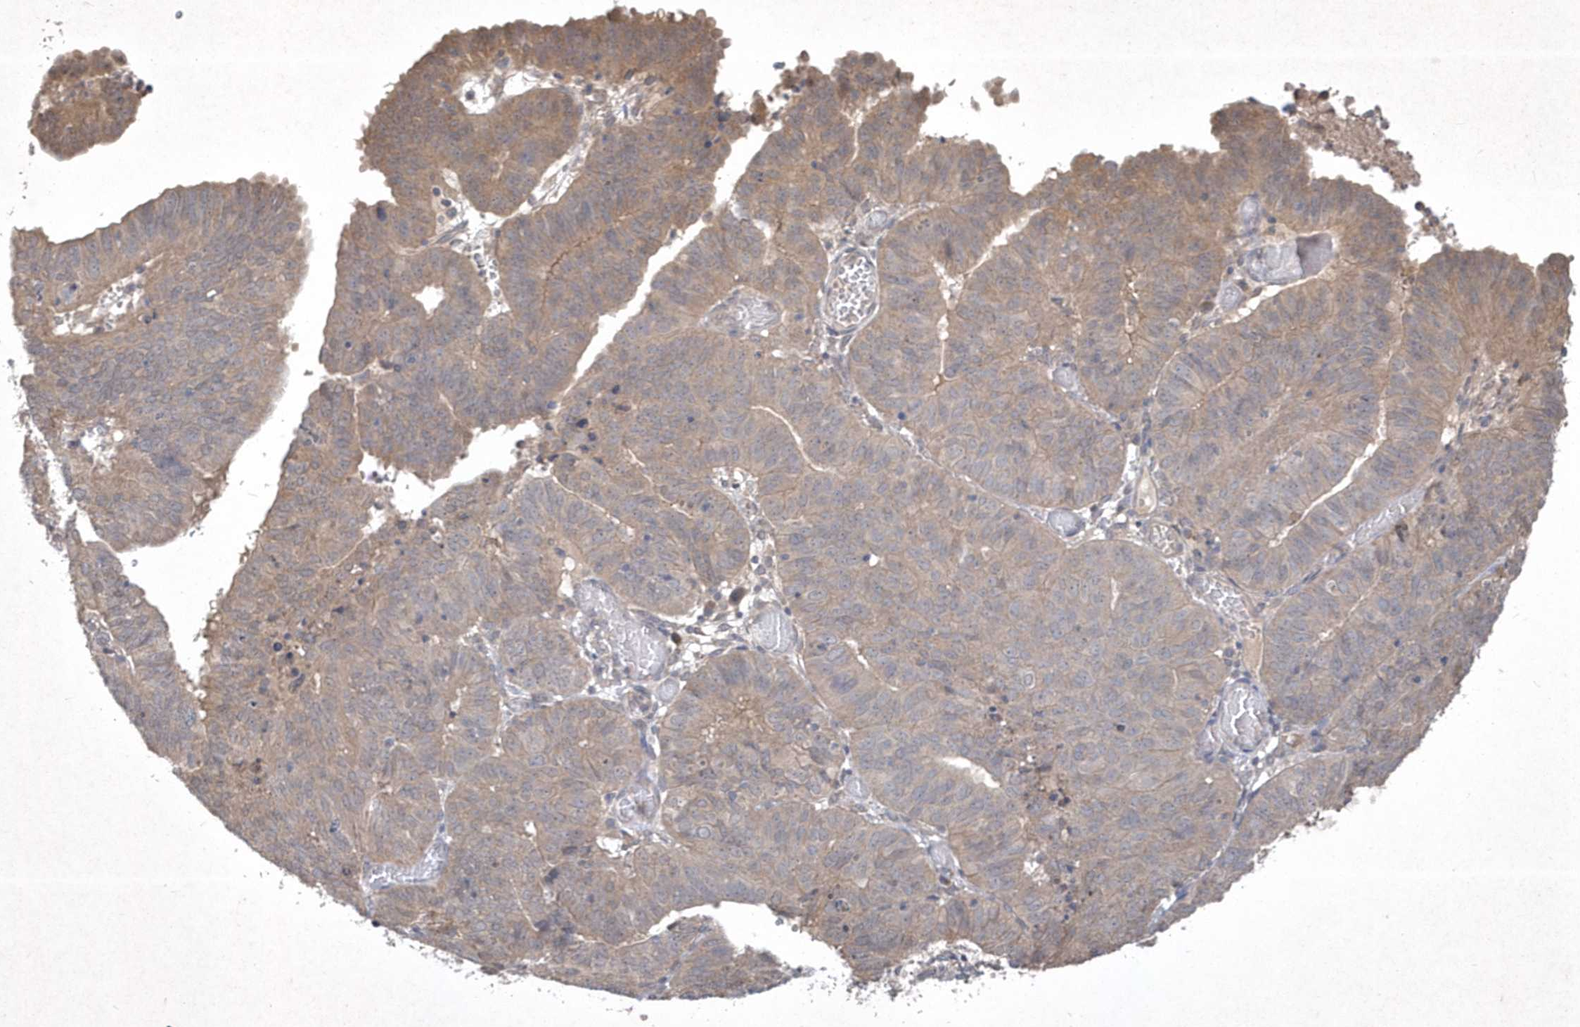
{"staining": {"intensity": "weak", "quantity": "<25%", "location": "cytoplasmic/membranous"}, "tissue": "endometrial cancer", "cell_type": "Tumor cells", "image_type": "cancer", "snomed": [{"axis": "morphology", "description": "Adenocarcinoma, NOS"}, {"axis": "topography", "description": "Uterus"}], "caption": "This is a micrograph of immunohistochemistry (IHC) staining of endometrial adenocarcinoma, which shows no expression in tumor cells.", "gene": "AKR7A2", "patient": {"sex": "female", "age": 77}}